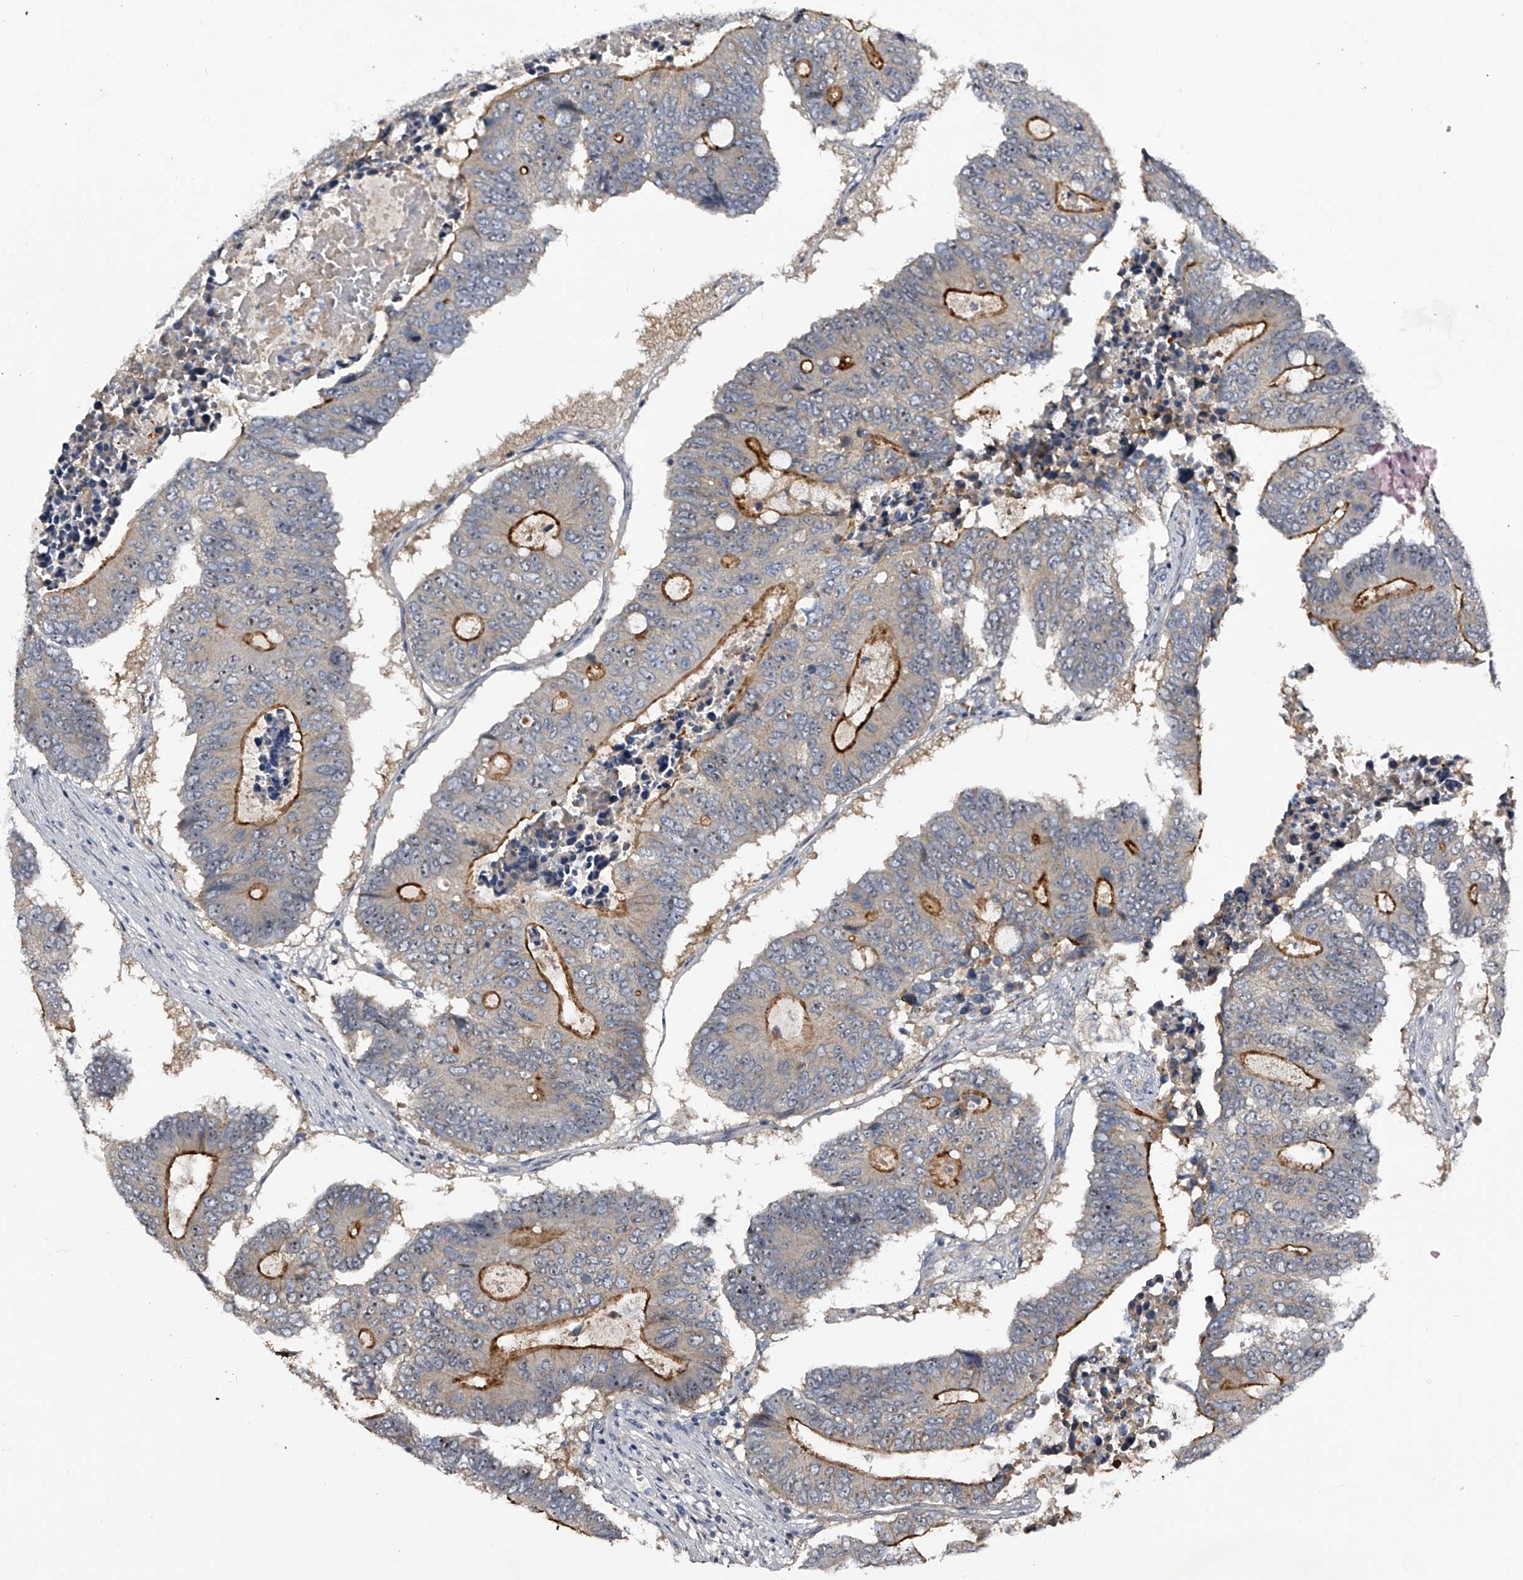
{"staining": {"intensity": "strong", "quantity": "<25%", "location": "cytoplasmic/membranous,nuclear"}, "tissue": "colorectal cancer", "cell_type": "Tumor cells", "image_type": "cancer", "snomed": [{"axis": "morphology", "description": "Adenocarcinoma, NOS"}, {"axis": "topography", "description": "Colon"}], "caption": "A photomicrograph of human colorectal cancer (adenocarcinoma) stained for a protein reveals strong cytoplasmic/membranous and nuclear brown staining in tumor cells.", "gene": "MDN1", "patient": {"sex": "male", "age": 87}}